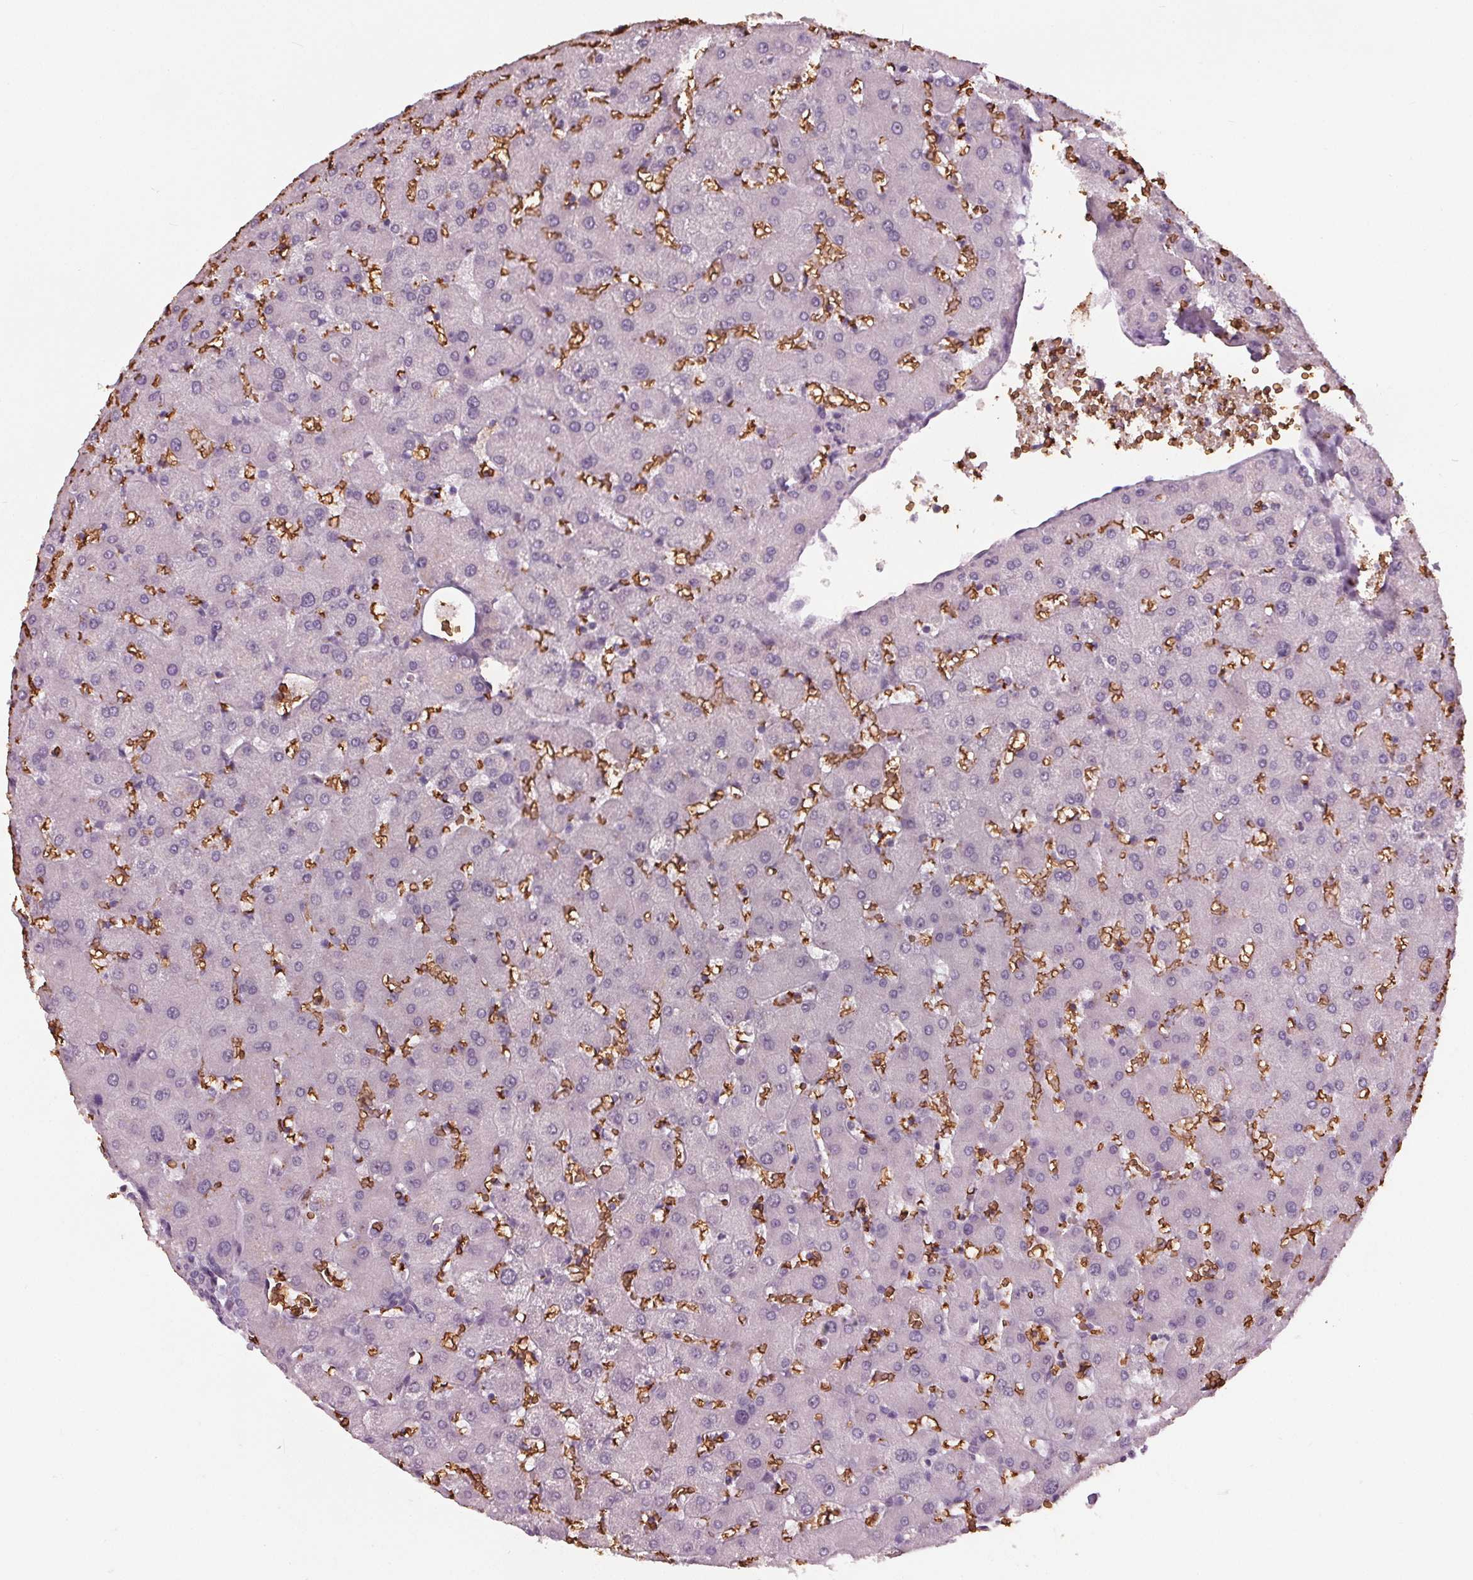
{"staining": {"intensity": "negative", "quantity": "none", "location": "none"}, "tissue": "liver", "cell_type": "Cholangiocytes", "image_type": "normal", "snomed": [{"axis": "morphology", "description": "Normal tissue, NOS"}, {"axis": "topography", "description": "Liver"}], "caption": "Micrograph shows no protein staining in cholangiocytes of normal liver.", "gene": "SLC4A1", "patient": {"sex": "female", "age": 63}}